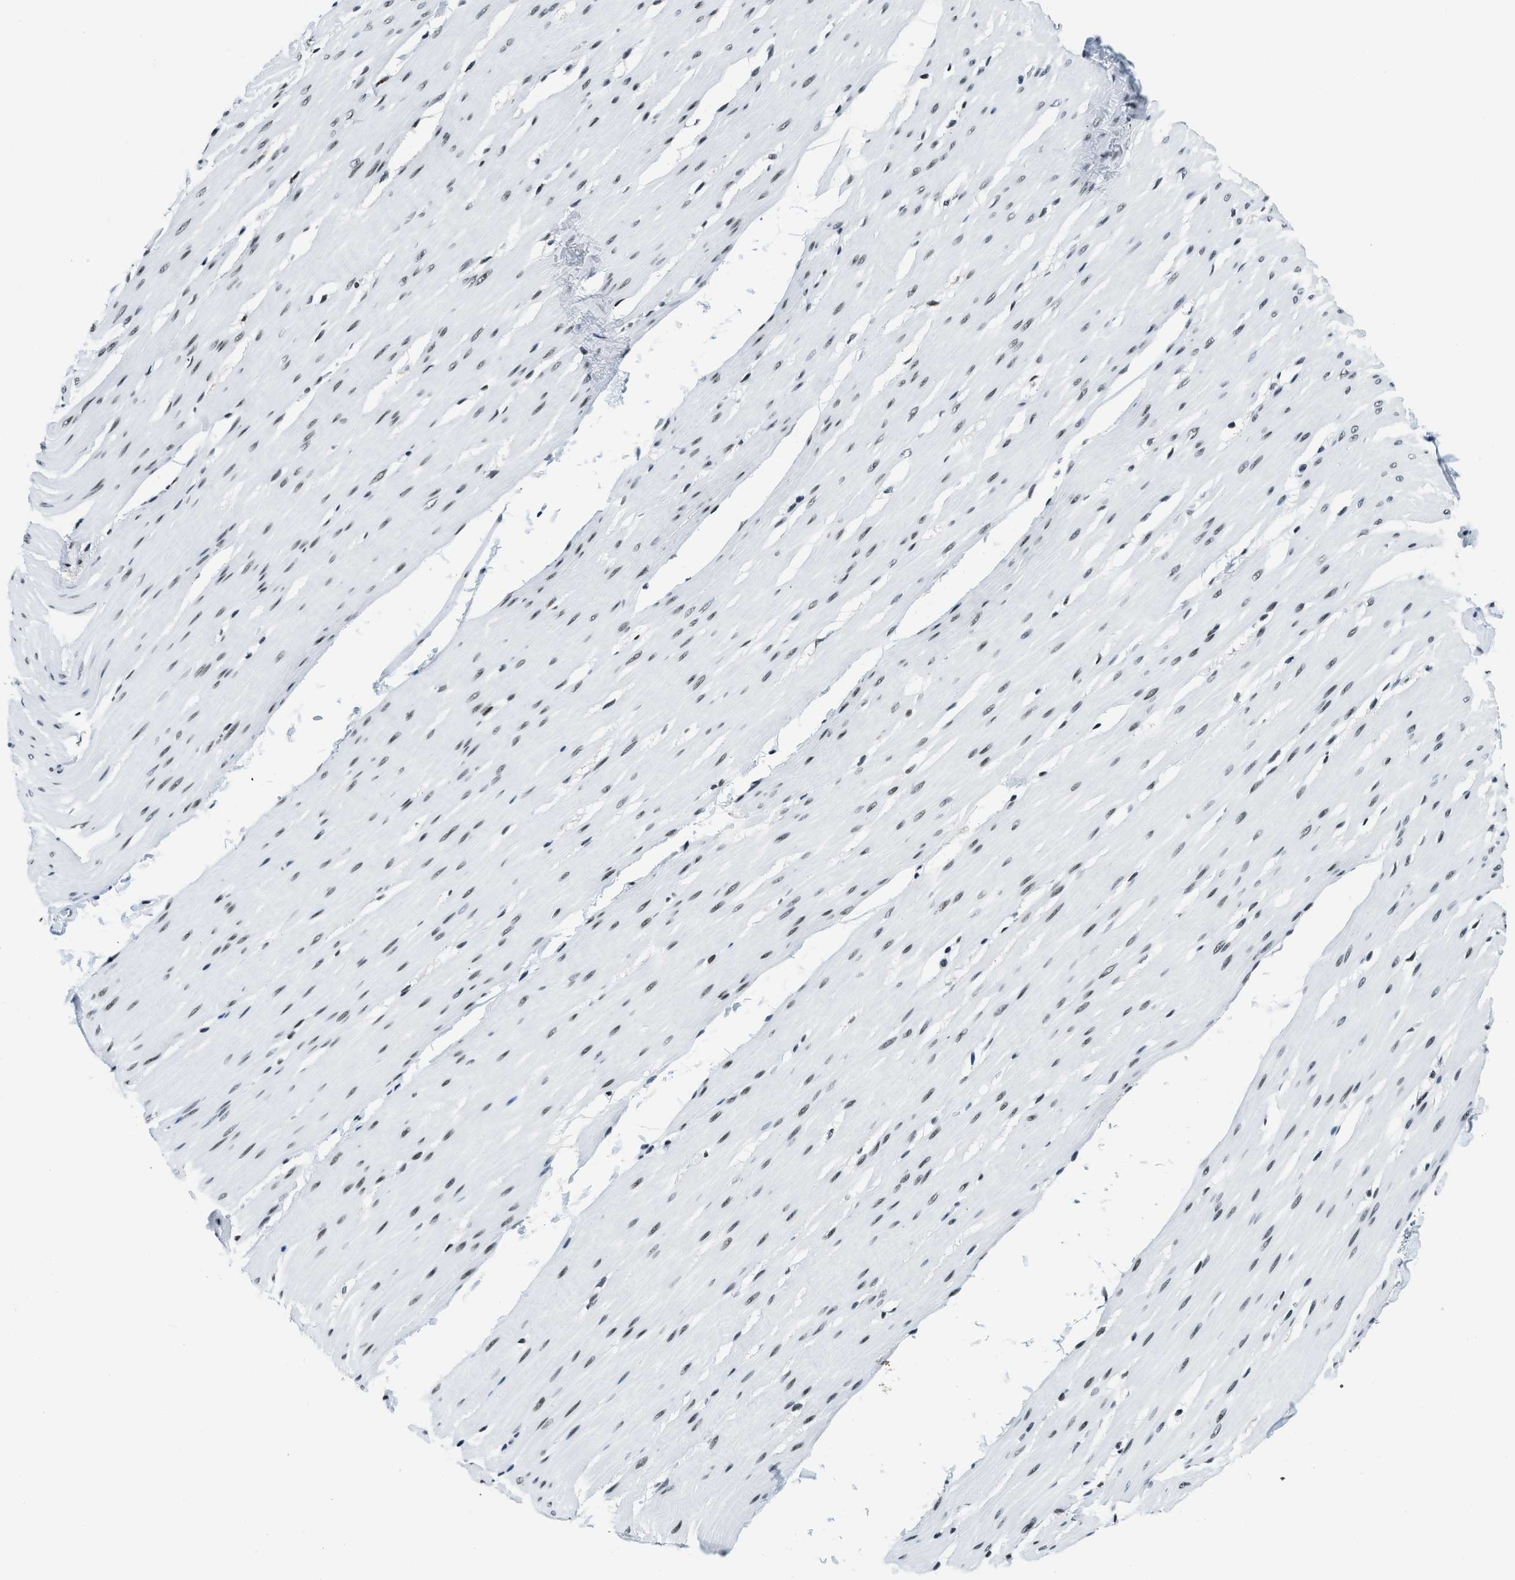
{"staining": {"intensity": "weak", "quantity": ">75%", "location": "nuclear"}, "tissue": "smooth muscle", "cell_type": "Smooth muscle cells", "image_type": "normal", "snomed": [{"axis": "morphology", "description": "Normal tissue, NOS"}, {"axis": "topography", "description": "Smooth muscle"}, {"axis": "topography", "description": "Colon"}], "caption": "Human smooth muscle stained for a protein (brown) shows weak nuclear positive staining in approximately >75% of smooth muscle cells.", "gene": "TOP1", "patient": {"sex": "male", "age": 67}}